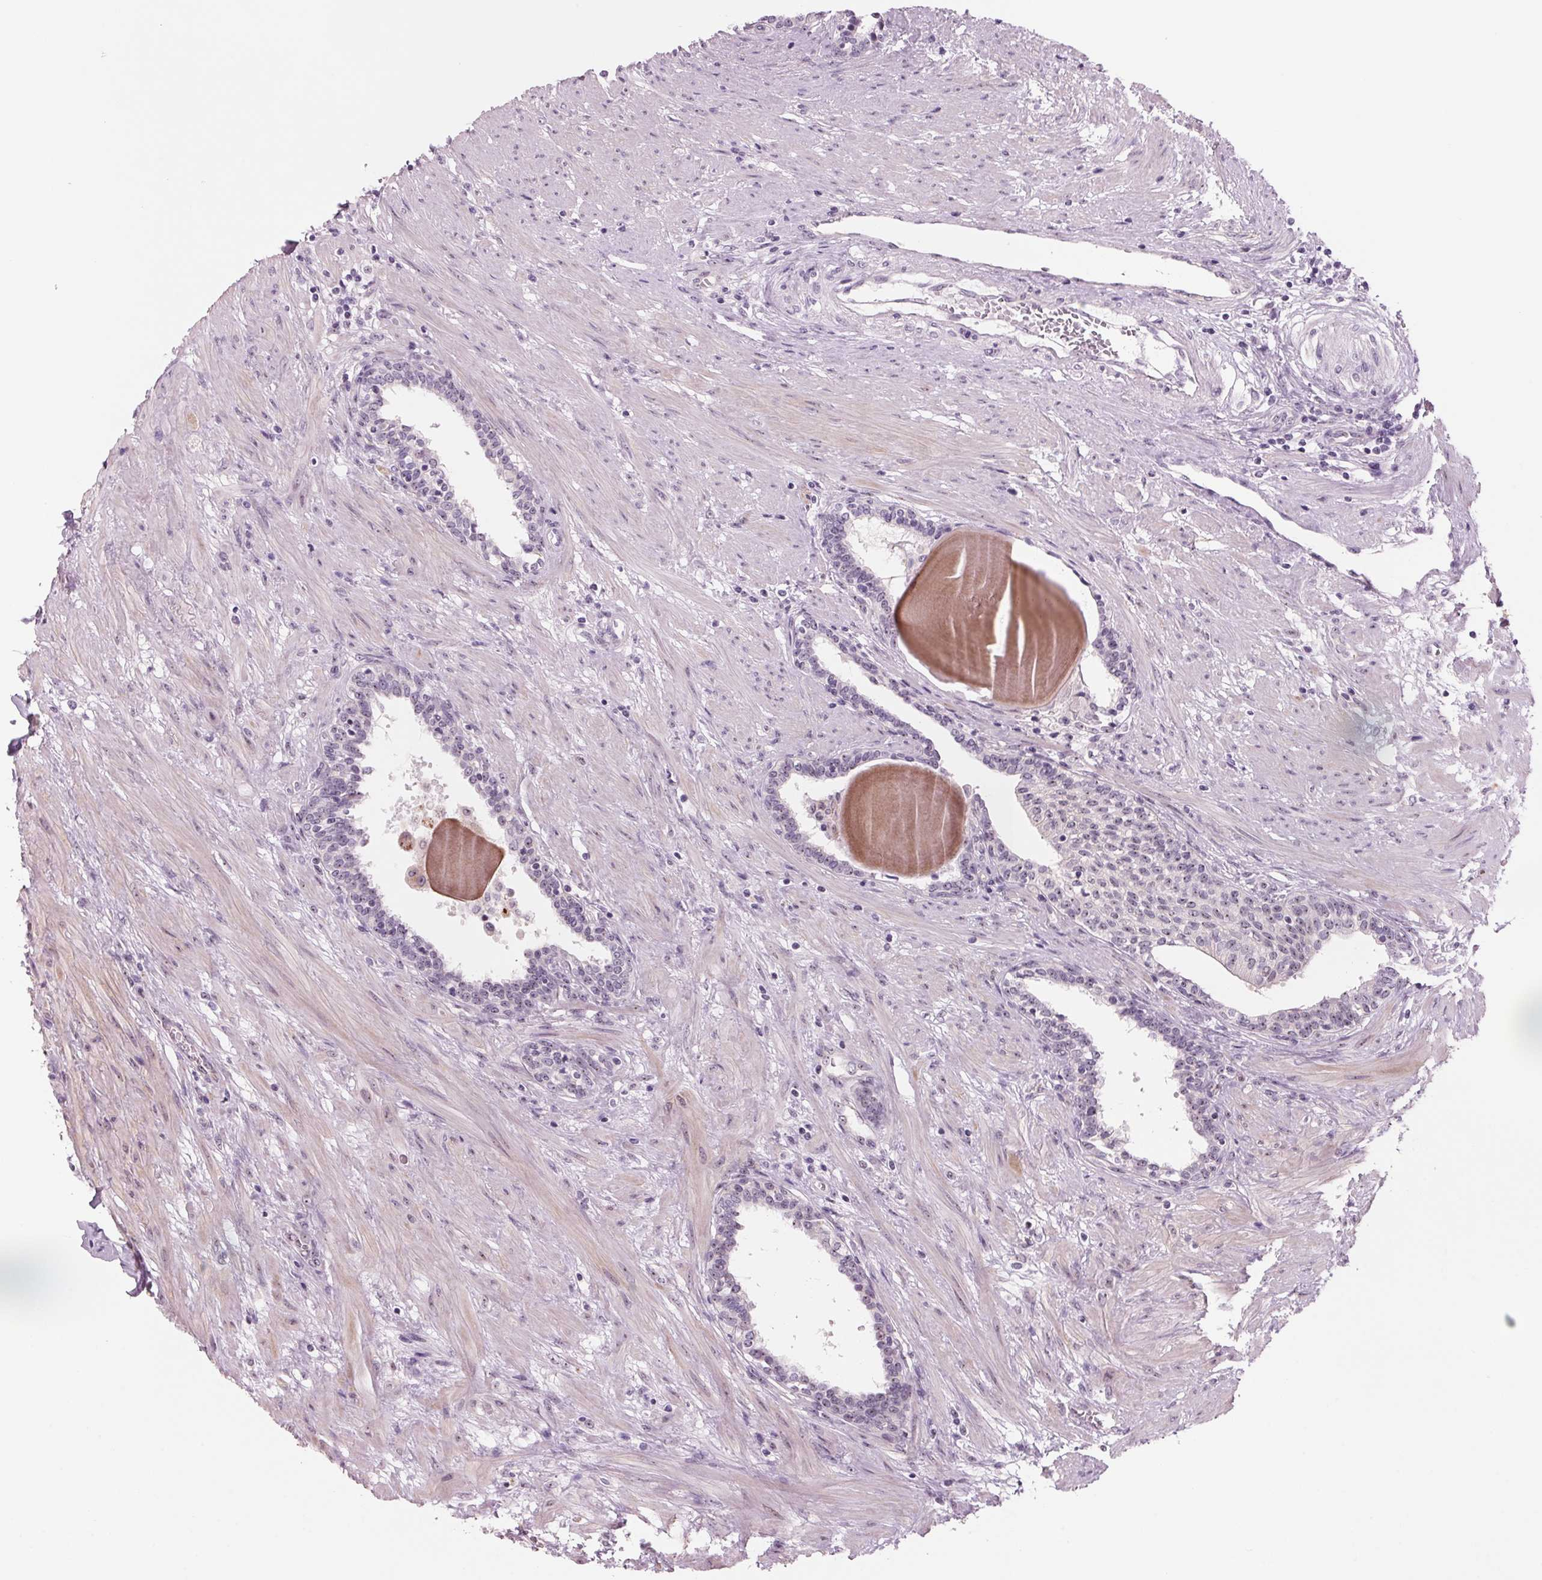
{"staining": {"intensity": "negative", "quantity": "none", "location": "none"}, "tissue": "prostate", "cell_type": "Glandular cells", "image_type": "normal", "snomed": [{"axis": "morphology", "description": "Normal tissue, NOS"}, {"axis": "topography", "description": "Prostate"}], "caption": "This is a histopathology image of immunohistochemistry staining of benign prostate, which shows no positivity in glandular cells. (DAB (3,3'-diaminobenzidine) immunohistochemistry (IHC) visualized using brightfield microscopy, high magnification).", "gene": "DNTTIP2", "patient": {"sex": "male", "age": 55}}